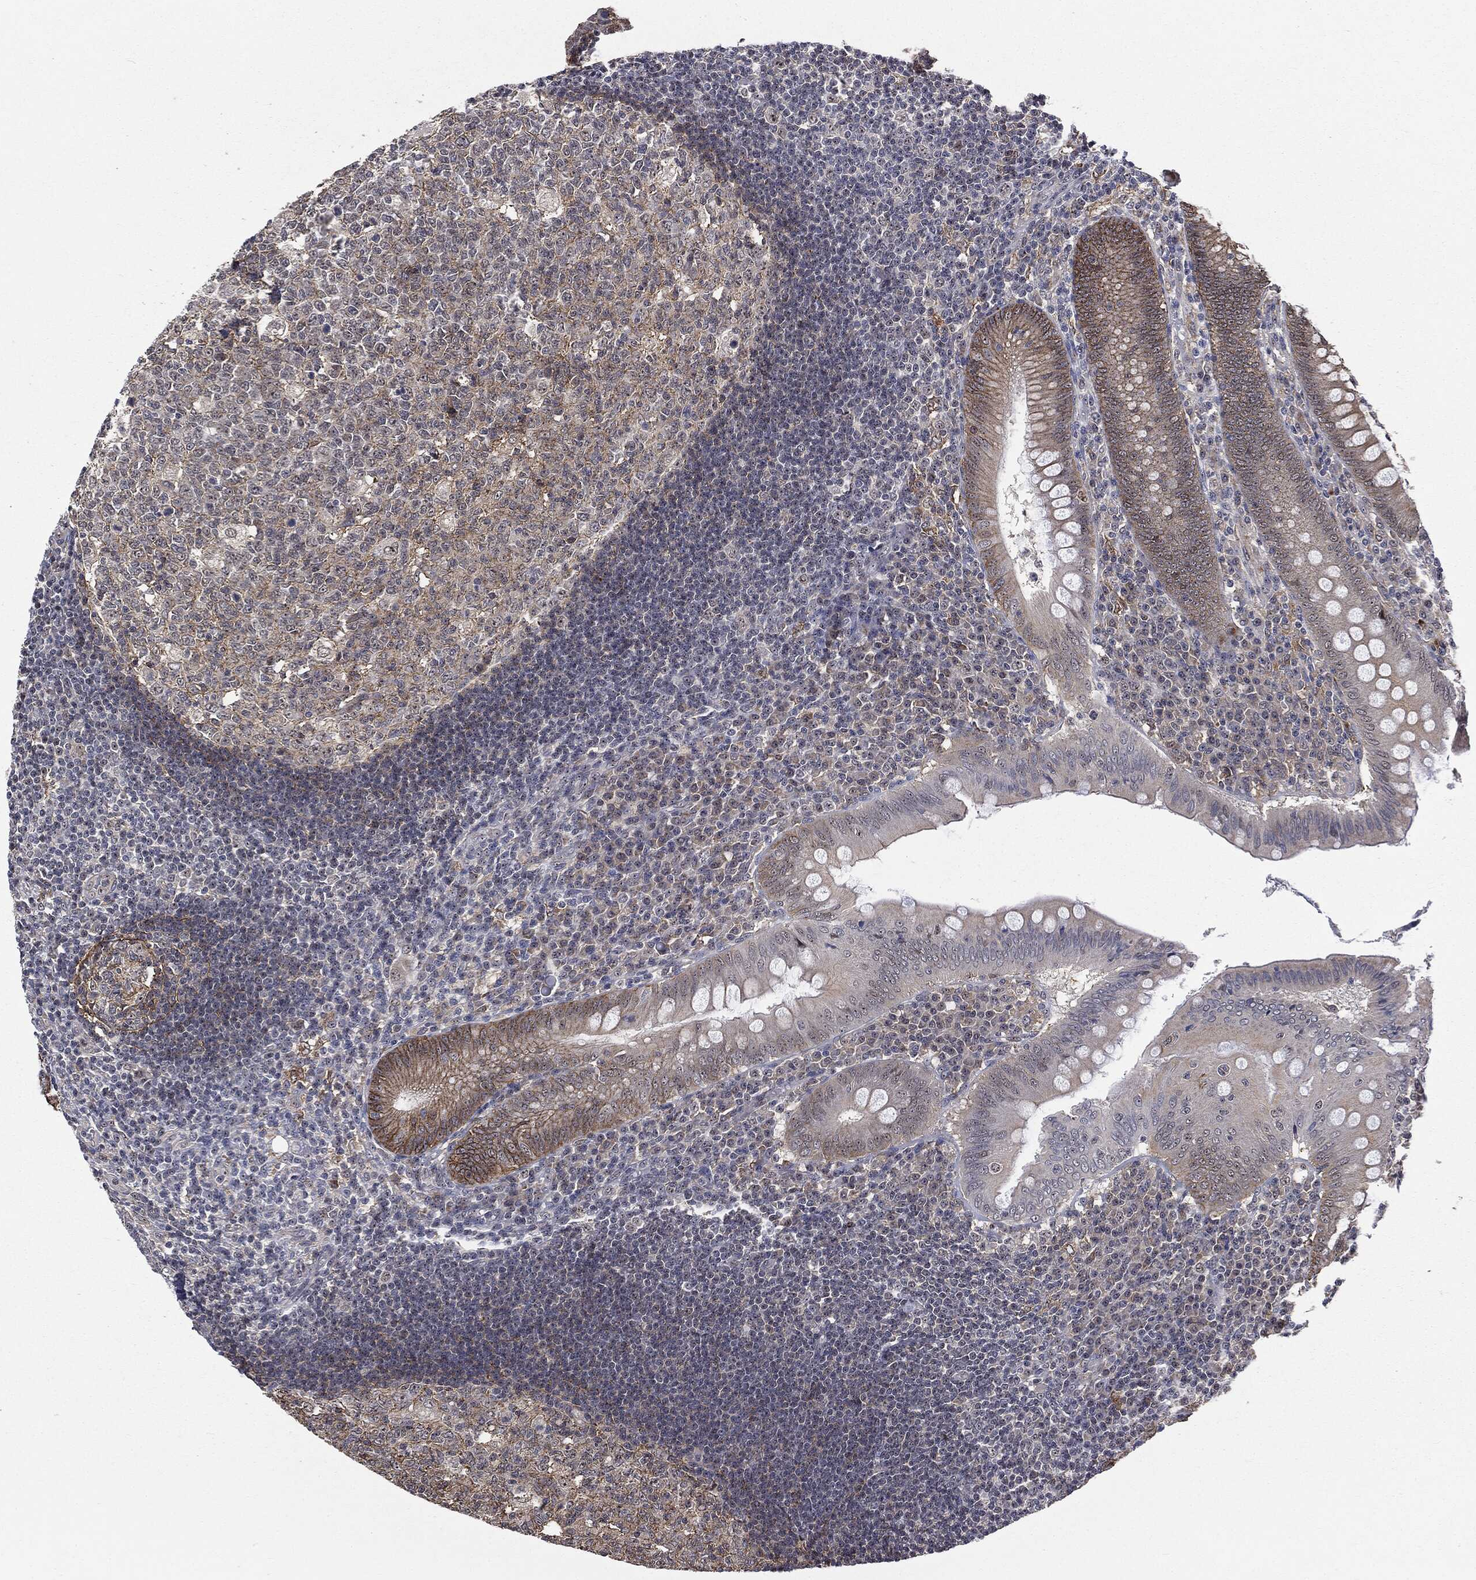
{"staining": {"intensity": "moderate", "quantity": "<25%", "location": "cytoplasmic/membranous"}, "tissue": "appendix", "cell_type": "Glandular cells", "image_type": "normal", "snomed": [{"axis": "morphology", "description": "Normal tissue, NOS"}, {"axis": "morphology", "description": "Inflammation, NOS"}, {"axis": "topography", "description": "Appendix"}], "caption": "Benign appendix shows moderate cytoplasmic/membranous staining in approximately <25% of glandular cells, visualized by immunohistochemistry.", "gene": "TRMT1L", "patient": {"sex": "male", "age": 16}}